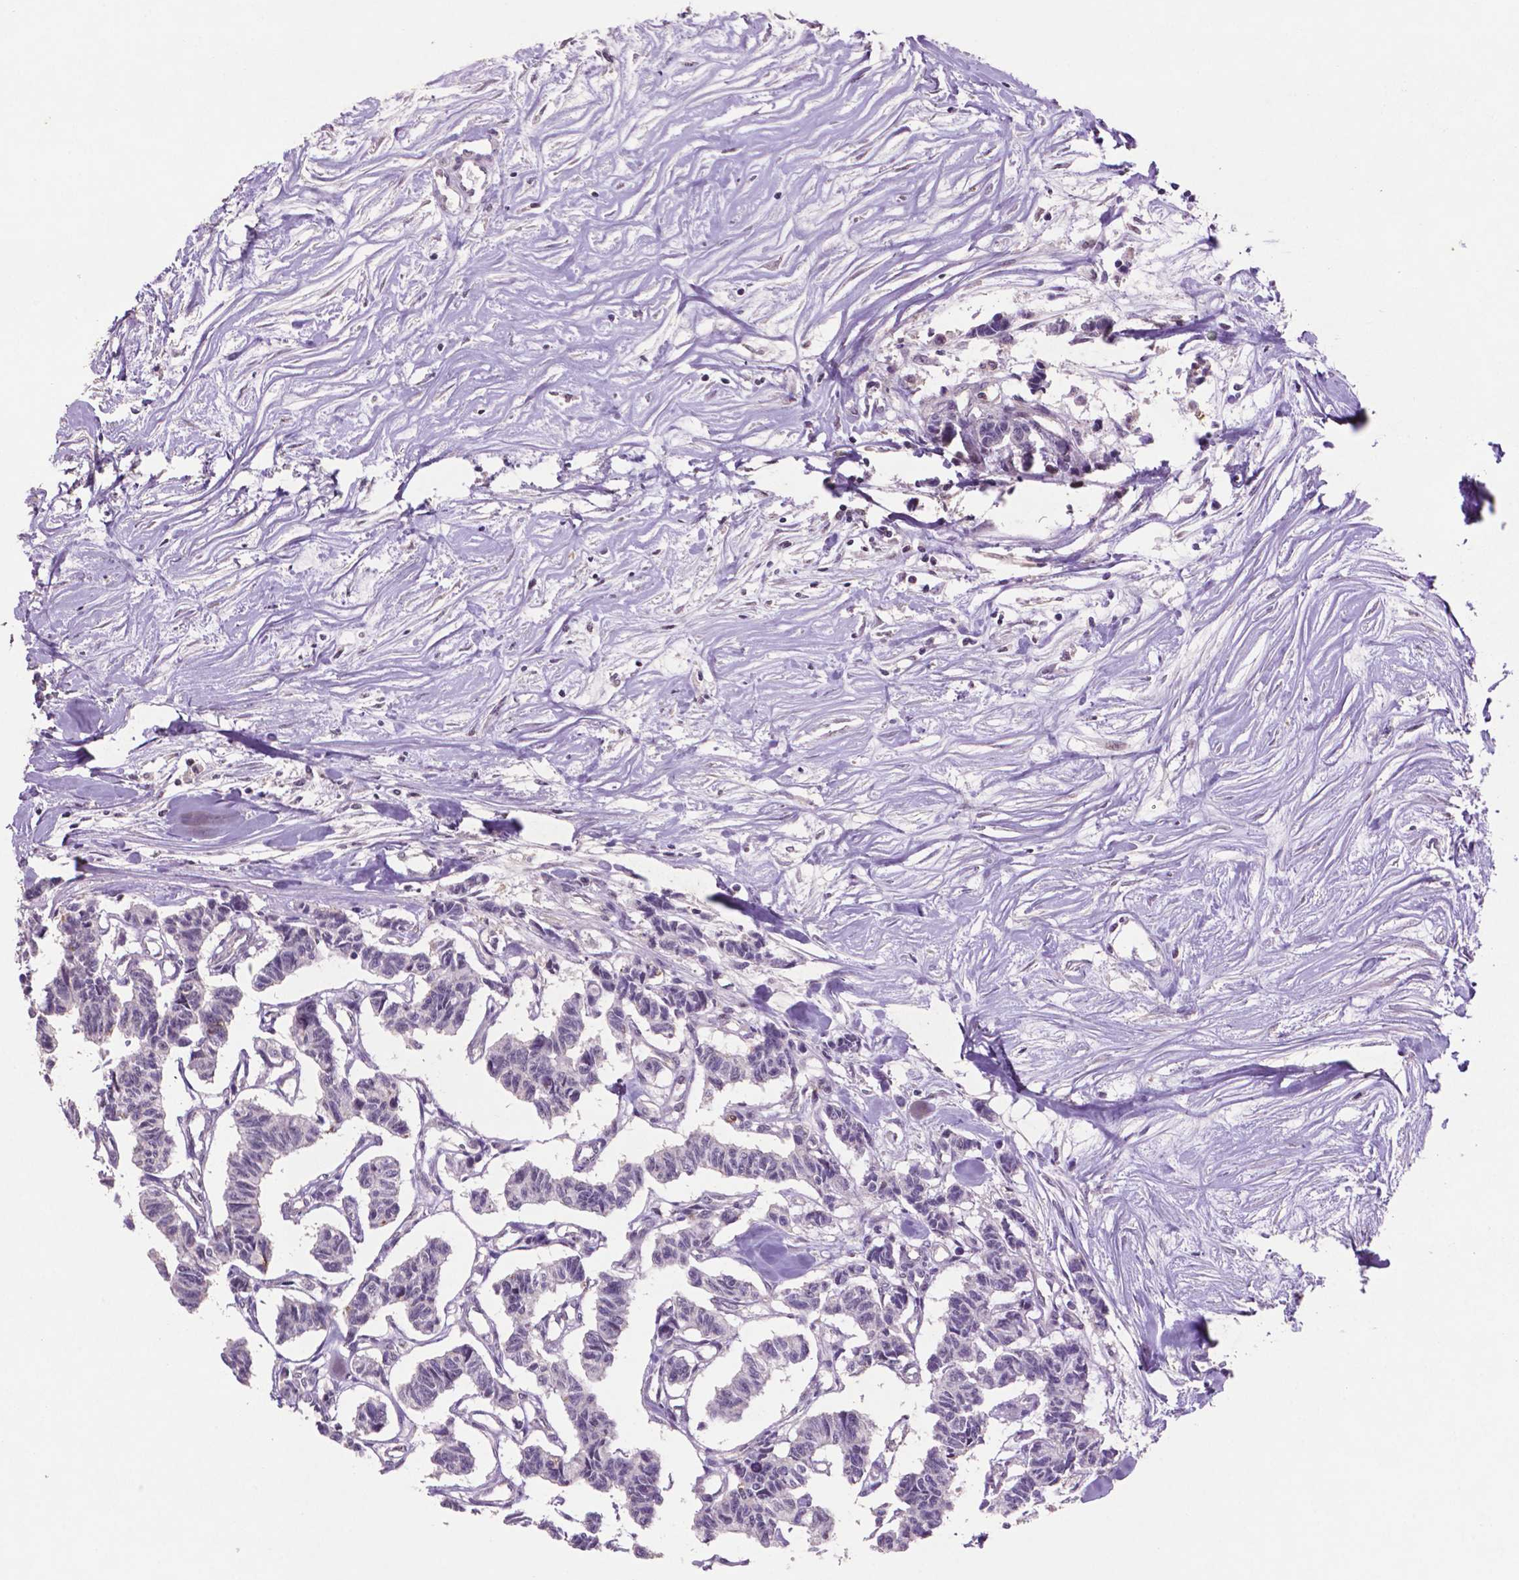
{"staining": {"intensity": "negative", "quantity": "none", "location": "none"}, "tissue": "carcinoid", "cell_type": "Tumor cells", "image_type": "cancer", "snomed": [{"axis": "morphology", "description": "Carcinoid, malignant, NOS"}, {"axis": "topography", "description": "Kidney"}], "caption": "Tumor cells are negative for protein expression in human malignant carcinoid.", "gene": "GLRX", "patient": {"sex": "female", "age": 41}}